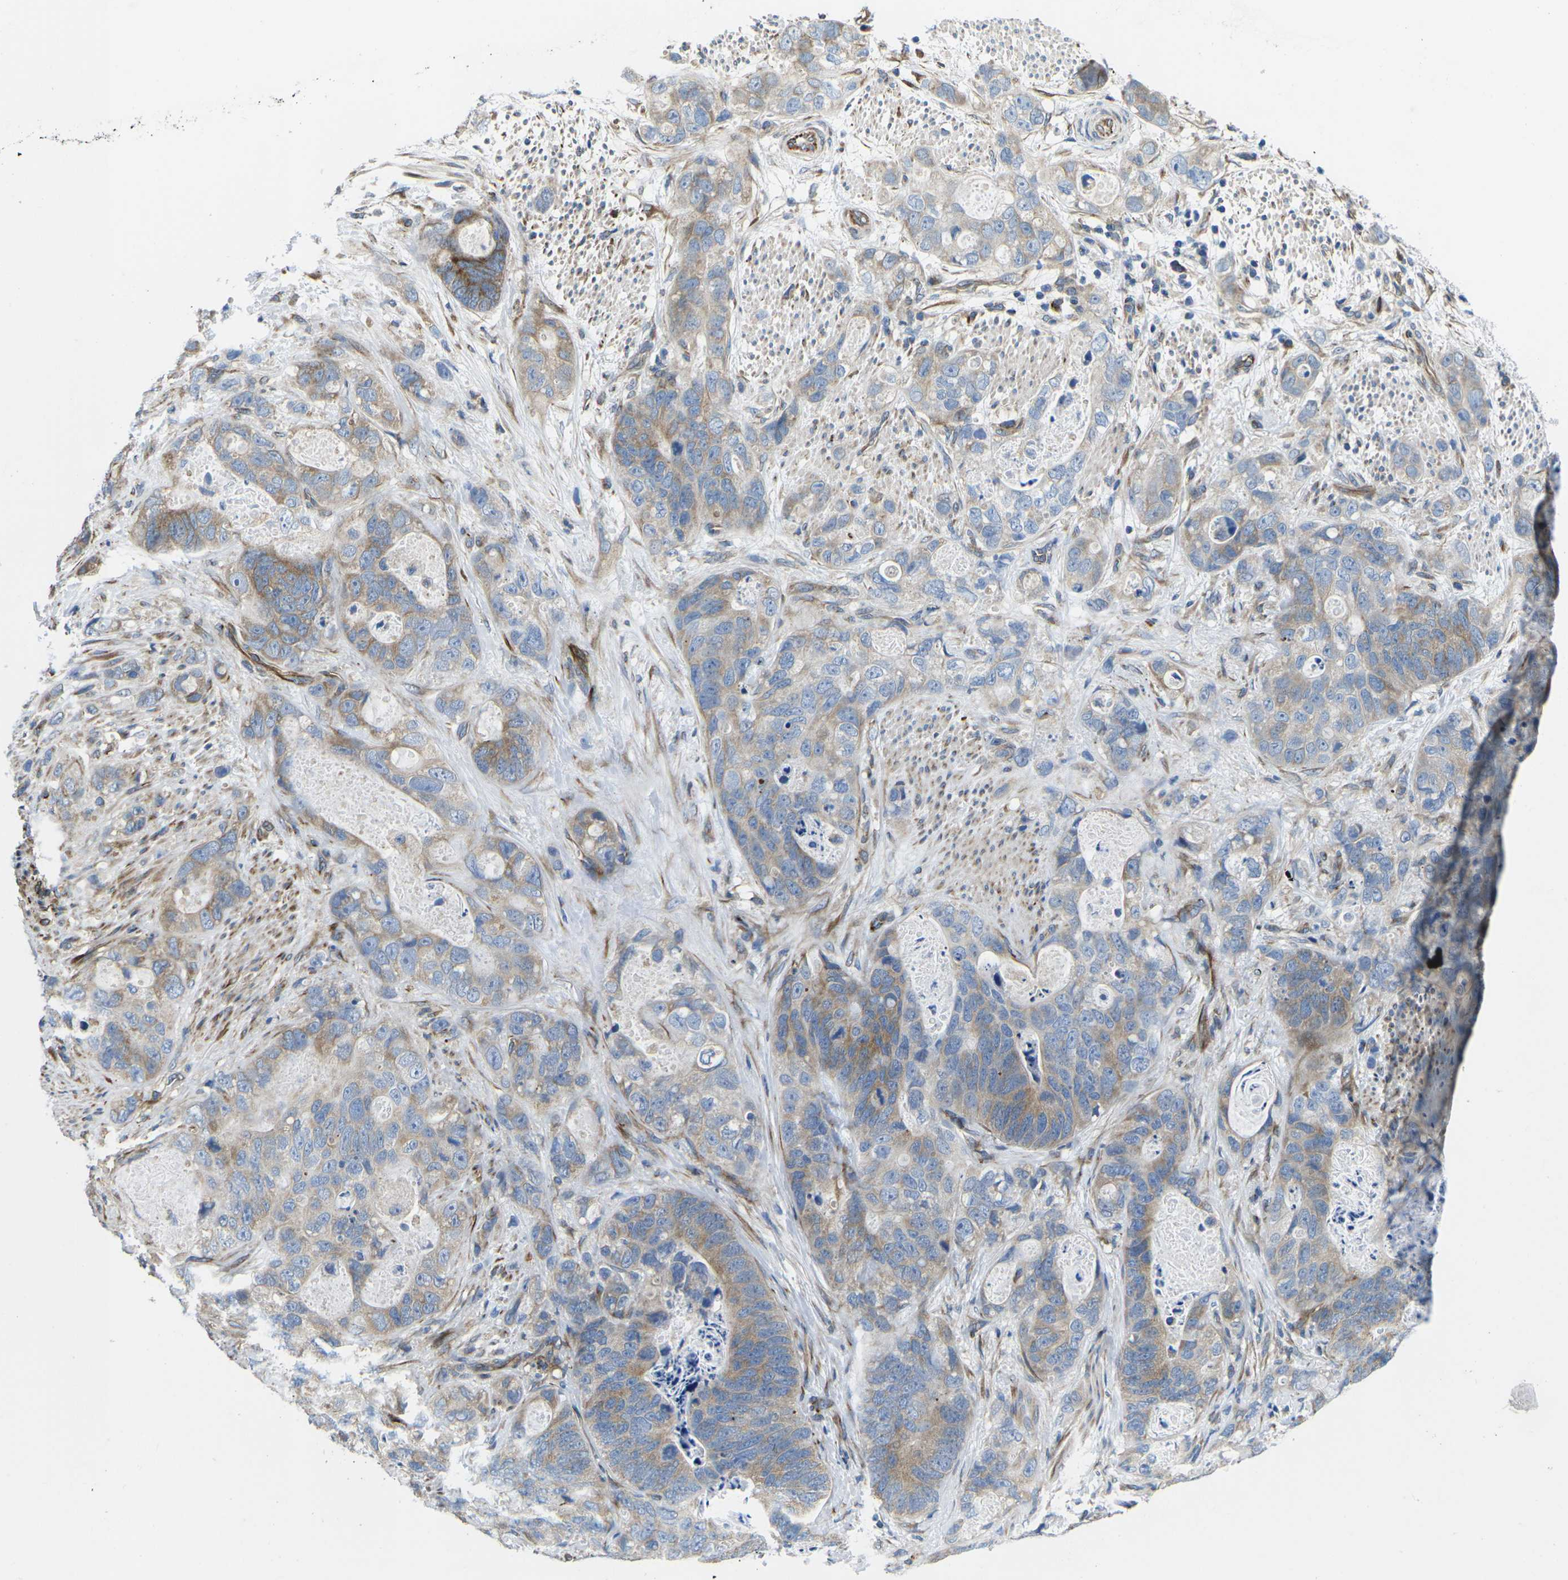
{"staining": {"intensity": "moderate", "quantity": "25%-75%", "location": "cytoplasmic/membranous"}, "tissue": "stomach cancer", "cell_type": "Tumor cells", "image_type": "cancer", "snomed": [{"axis": "morphology", "description": "Adenocarcinoma, NOS"}, {"axis": "topography", "description": "Stomach"}], "caption": "Stomach cancer tissue demonstrates moderate cytoplasmic/membranous positivity in about 25%-75% of tumor cells, visualized by immunohistochemistry. The staining was performed using DAB (3,3'-diaminobenzidine), with brown indicating positive protein expression. Nuclei are stained blue with hematoxylin.", "gene": "TMEFF2", "patient": {"sex": "female", "age": 89}}